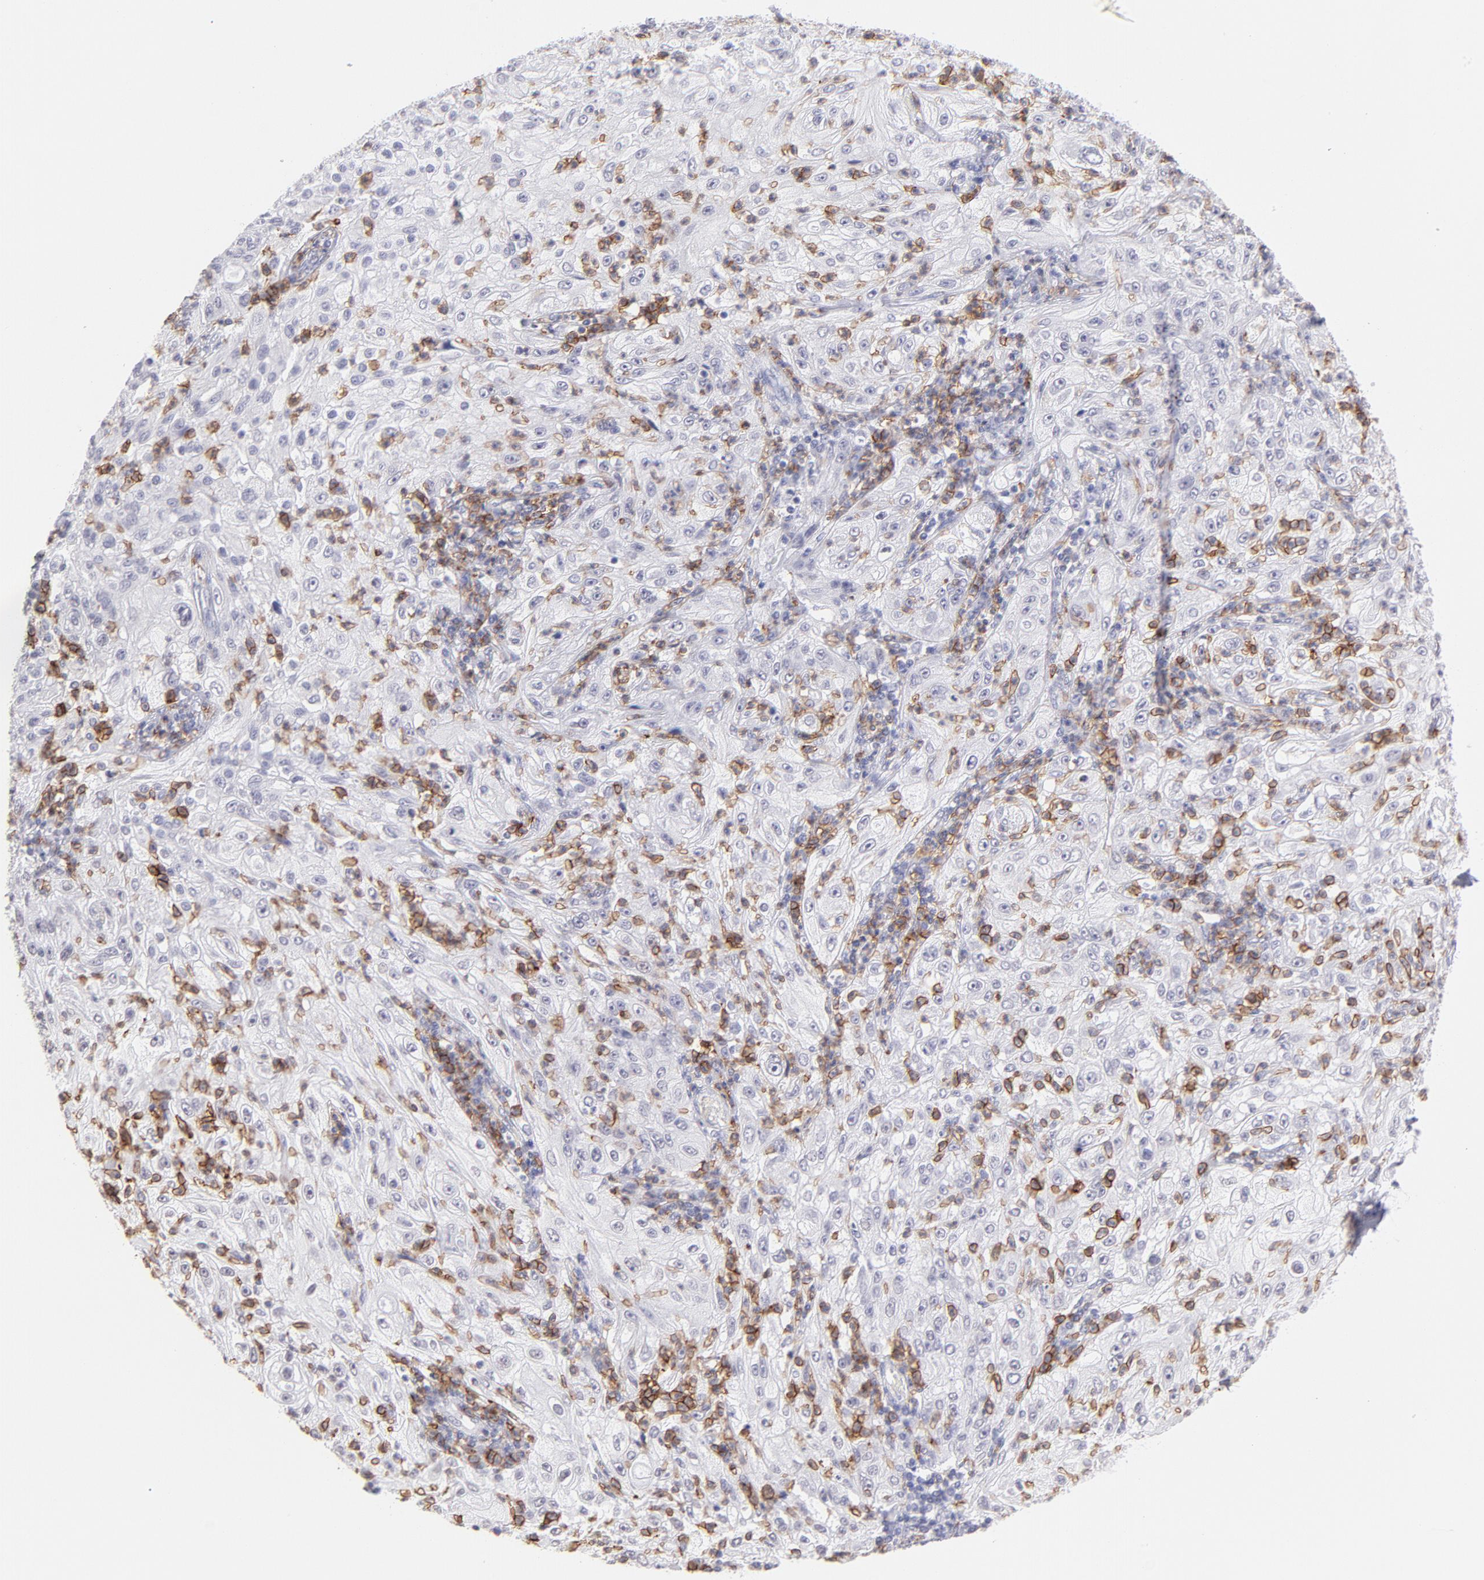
{"staining": {"intensity": "negative", "quantity": "none", "location": "none"}, "tissue": "lung cancer", "cell_type": "Tumor cells", "image_type": "cancer", "snomed": [{"axis": "morphology", "description": "Inflammation, NOS"}, {"axis": "morphology", "description": "Squamous cell carcinoma, NOS"}, {"axis": "topography", "description": "Lymph node"}, {"axis": "topography", "description": "Soft tissue"}, {"axis": "topography", "description": "Lung"}], "caption": "The histopathology image shows no significant expression in tumor cells of lung cancer.", "gene": "LTB4R", "patient": {"sex": "male", "age": 66}}